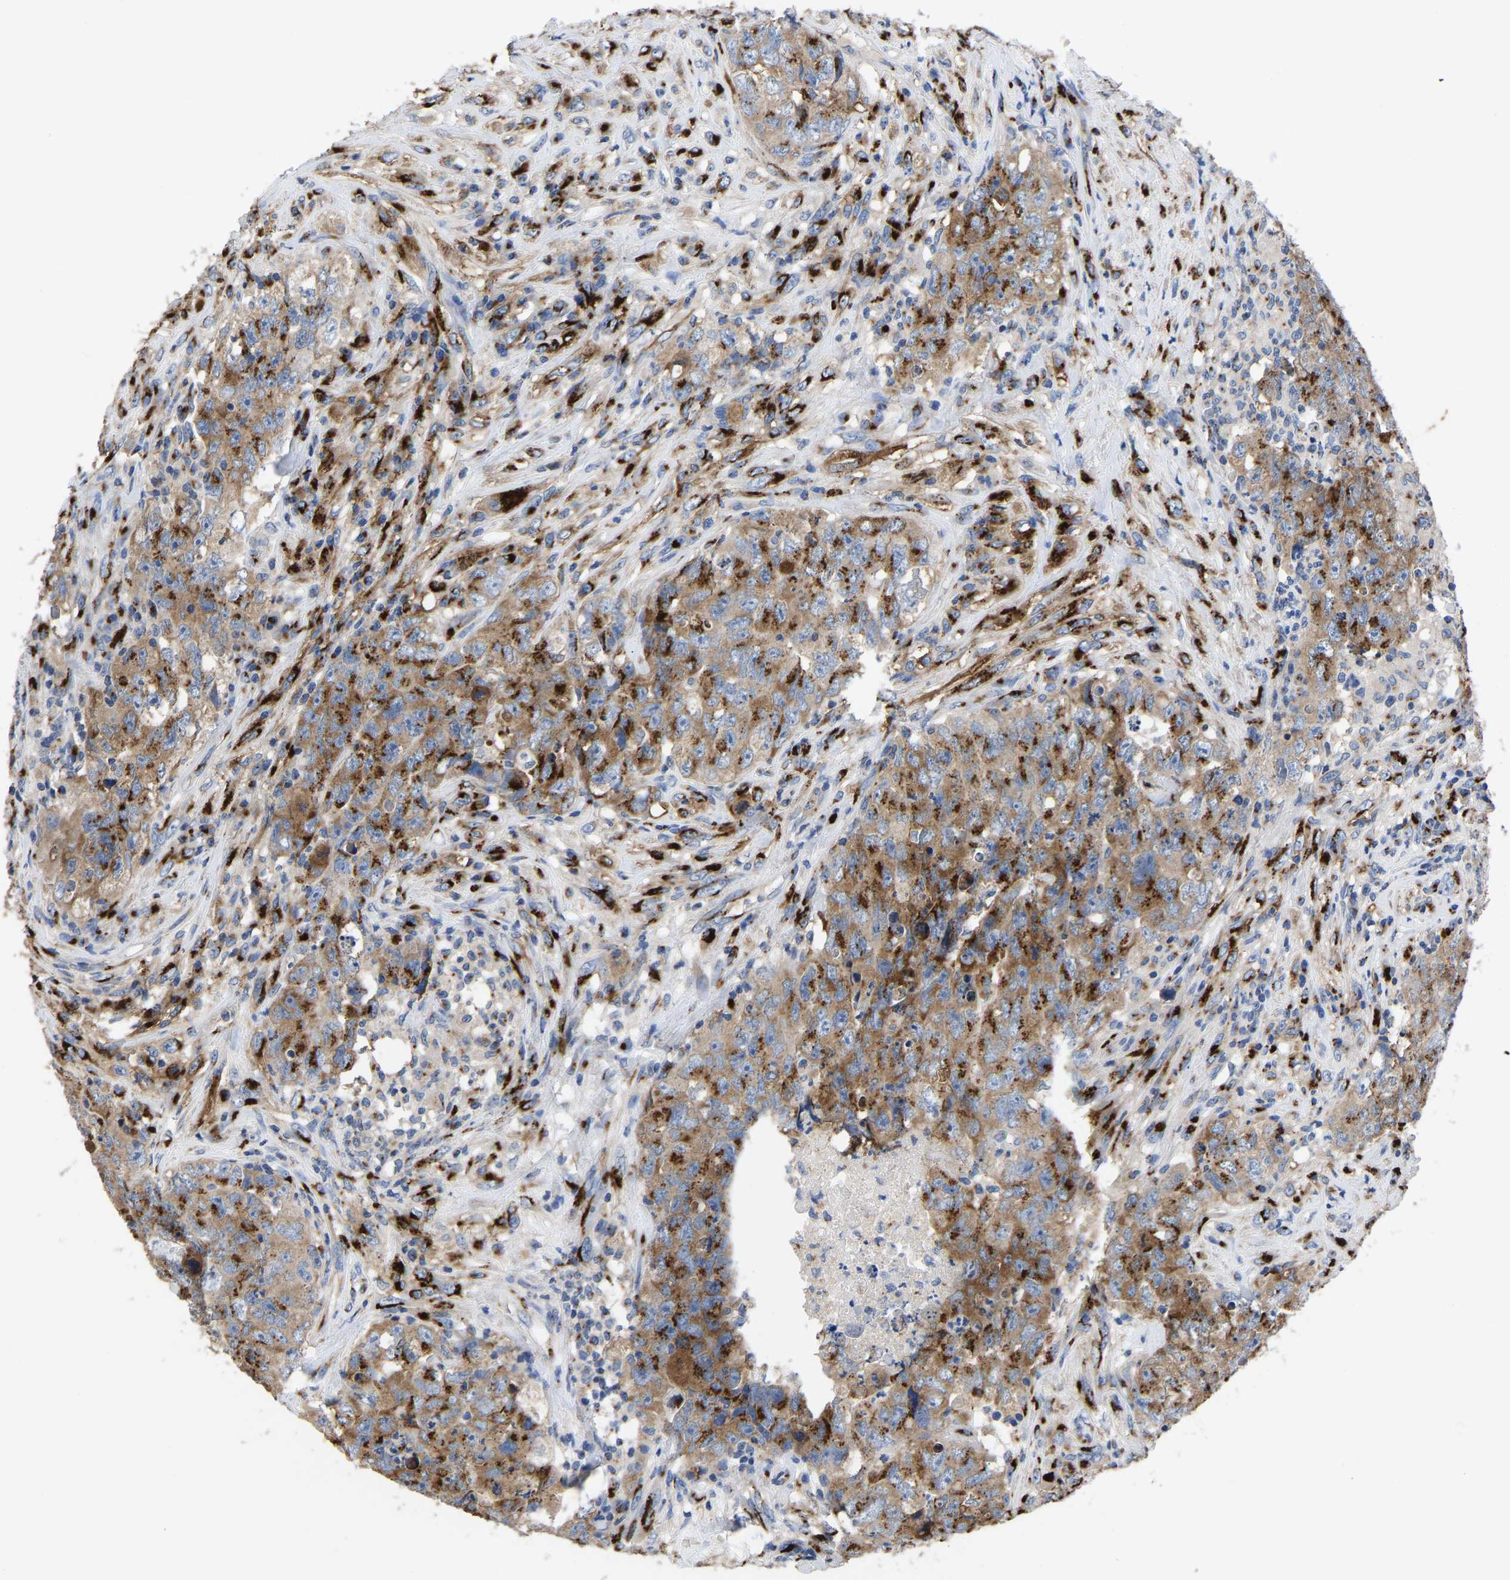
{"staining": {"intensity": "moderate", "quantity": ">75%", "location": "cytoplasmic/membranous"}, "tissue": "testis cancer", "cell_type": "Tumor cells", "image_type": "cancer", "snomed": [{"axis": "morphology", "description": "Carcinoma, Embryonal, NOS"}, {"axis": "topography", "description": "Testis"}], "caption": "Immunohistochemical staining of human testis cancer (embryonal carcinoma) demonstrates medium levels of moderate cytoplasmic/membranous protein positivity in about >75% of tumor cells. The staining was performed using DAB (3,3'-diaminobenzidine) to visualize the protein expression in brown, while the nuclei were stained in blue with hematoxylin (Magnification: 20x).", "gene": "TMEM87A", "patient": {"sex": "male", "age": 32}}